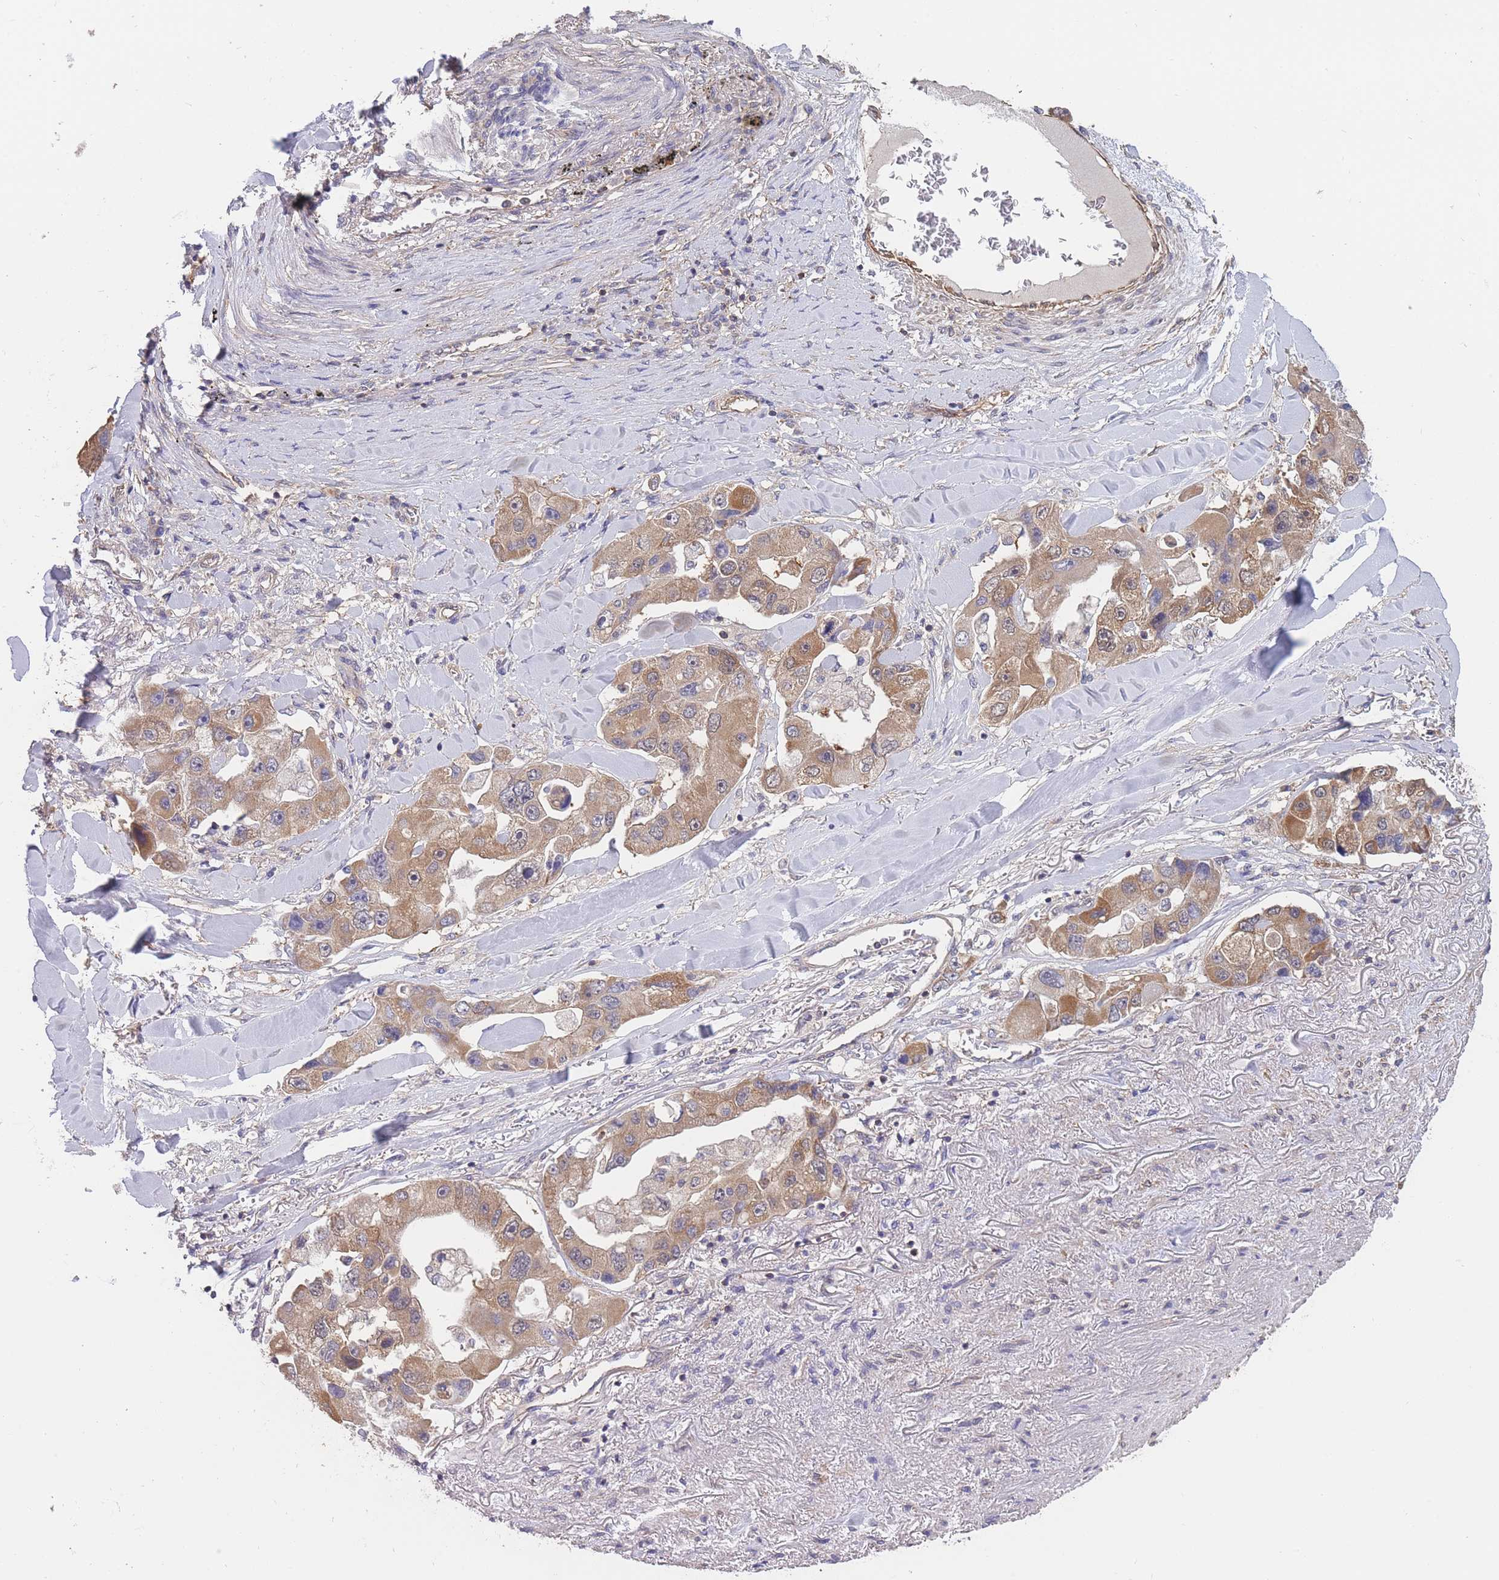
{"staining": {"intensity": "moderate", "quantity": ">75%", "location": "cytoplasmic/membranous"}, "tissue": "lung cancer", "cell_type": "Tumor cells", "image_type": "cancer", "snomed": [{"axis": "morphology", "description": "Adenocarcinoma, NOS"}, {"axis": "topography", "description": "Lung"}], "caption": "IHC of human lung cancer (adenocarcinoma) exhibits medium levels of moderate cytoplasmic/membranous expression in approximately >75% of tumor cells.", "gene": "MRPS18B", "patient": {"sex": "female", "age": 54}}